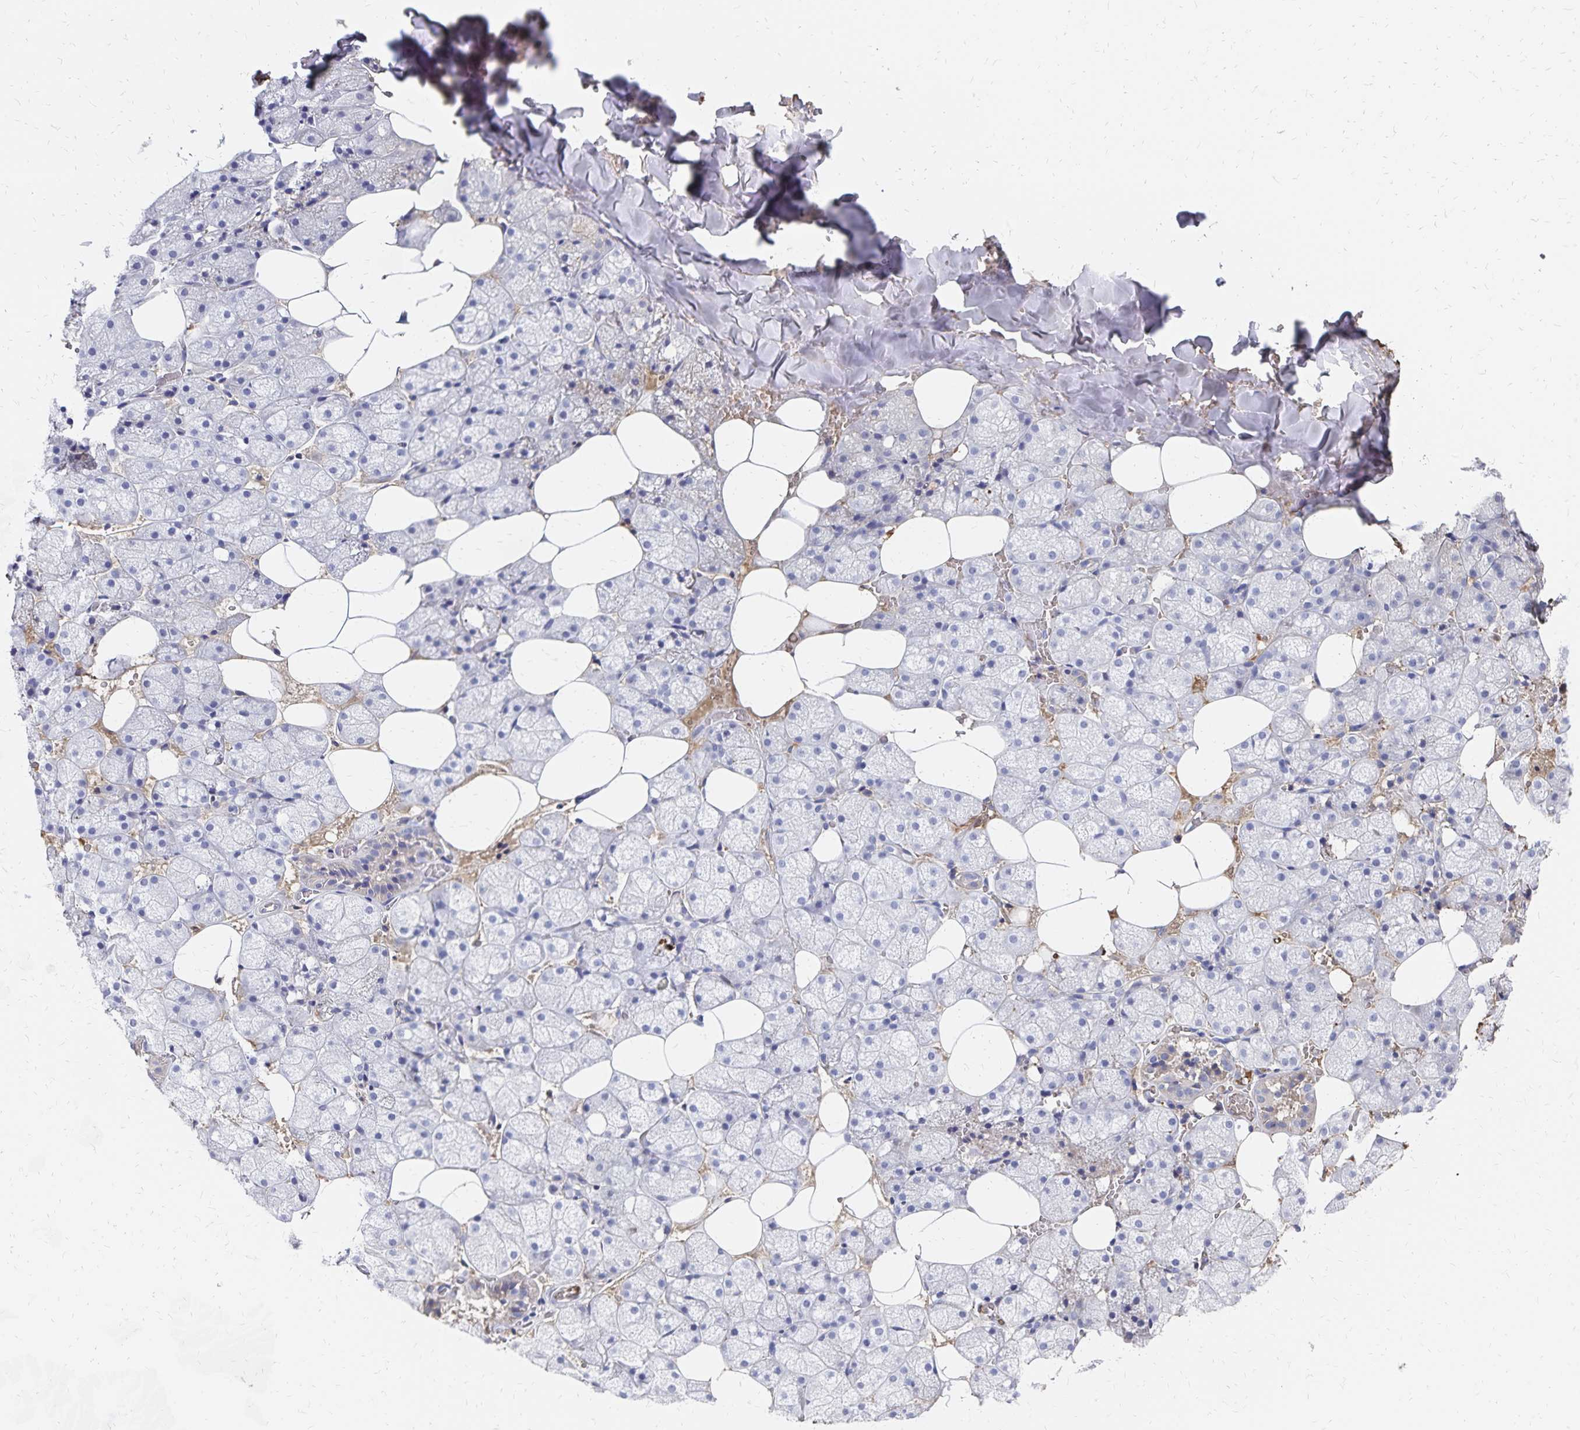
{"staining": {"intensity": "negative", "quantity": "none", "location": "none"}, "tissue": "salivary gland", "cell_type": "Glandular cells", "image_type": "normal", "snomed": [{"axis": "morphology", "description": "Normal tissue, NOS"}, {"axis": "topography", "description": "Salivary gland"}, {"axis": "topography", "description": "Peripheral nerve tissue"}], "caption": "This is an immunohistochemistry micrograph of benign salivary gland. There is no staining in glandular cells.", "gene": "KISS1", "patient": {"sex": "male", "age": 38}}